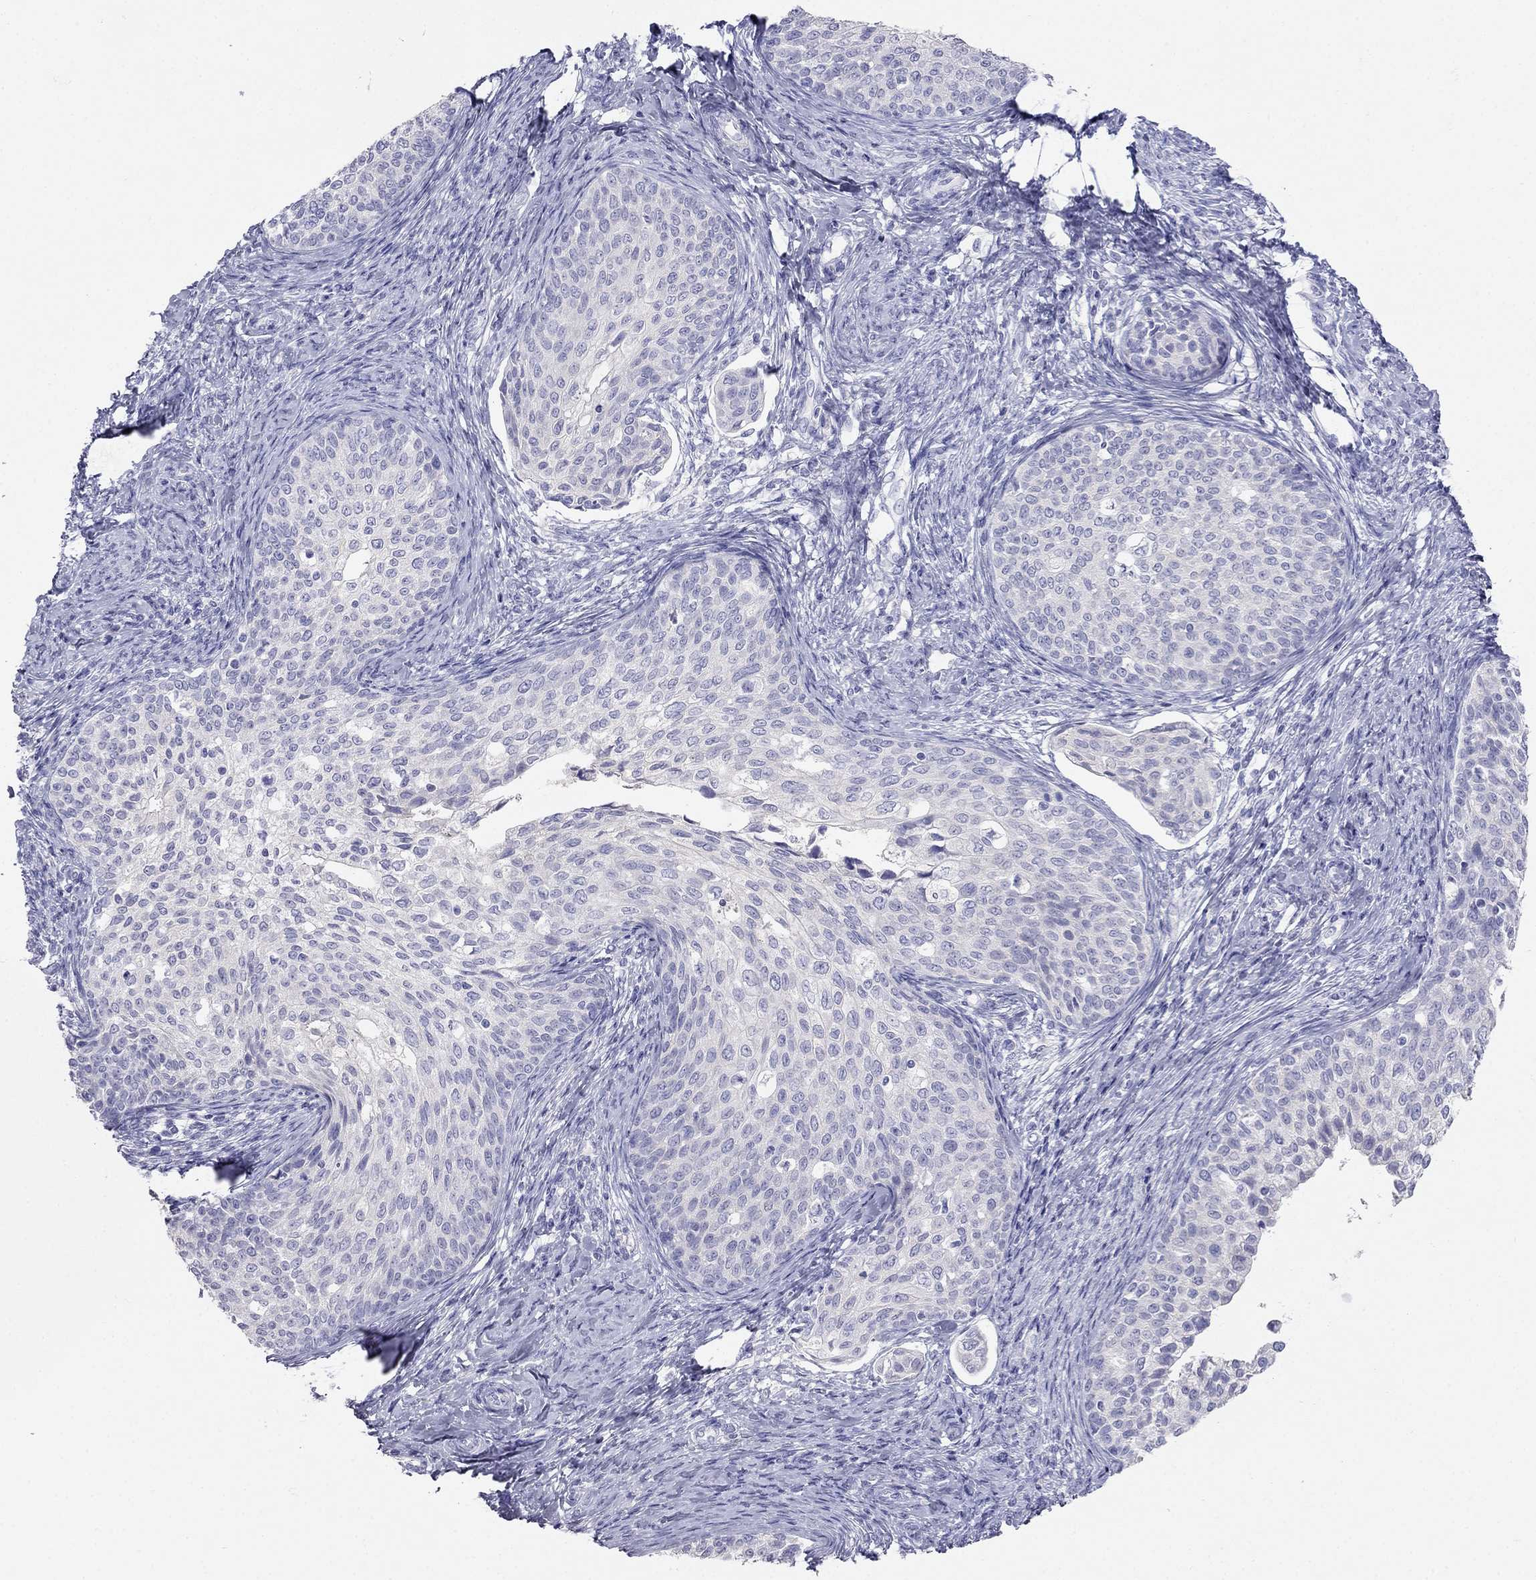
{"staining": {"intensity": "negative", "quantity": "none", "location": "none"}, "tissue": "cervical cancer", "cell_type": "Tumor cells", "image_type": "cancer", "snomed": [{"axis": "morphology", "description": "Squamous cell carcinoma, NOS"}, {"axis": "topography", "description": "Cervix"}], "caption": "There is no significant staining in tumor cells of cervical cancer.", "gene": "RFLNA", "patient": {"sex": "female", "age": 51}}